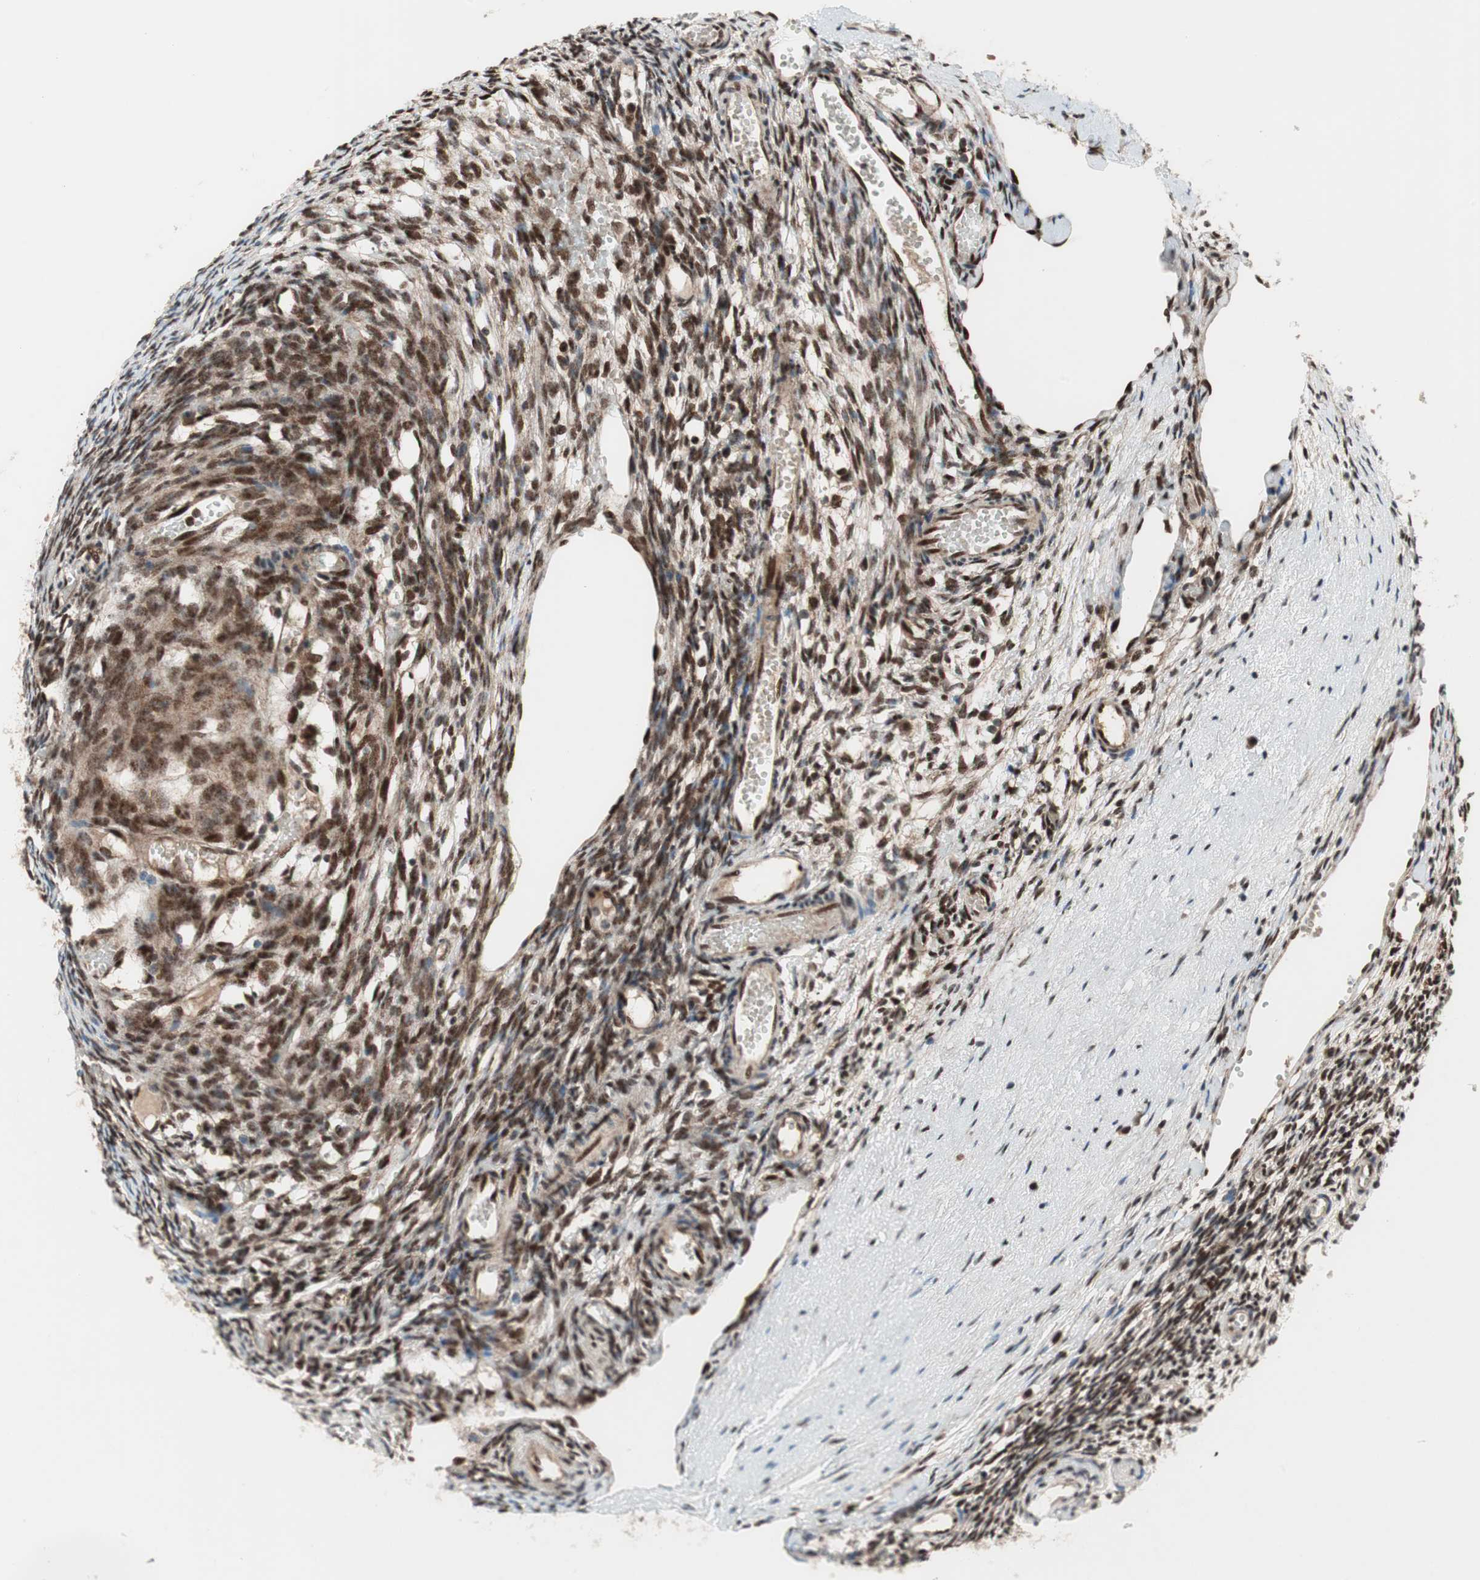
{"staining": {"intensity": "strong", "quantity": ">75%", "location": "nuclear"}, "tissue": "ovary", "cell_type": "Ovarian stroma cells", "image_type": "normal", "snomed": [{"axis": "morphology", "description": "Normal tissue, NOS"}, {"axis": "topography", "description": "Ovary"}], "caption": "Benign ovary displays strong nuclear staining in about >75% of ovarian stroma cells, visualized by immunohistochemistry.", "gene": "TCF12", "patient": {"sex": "female", "age": 35}}